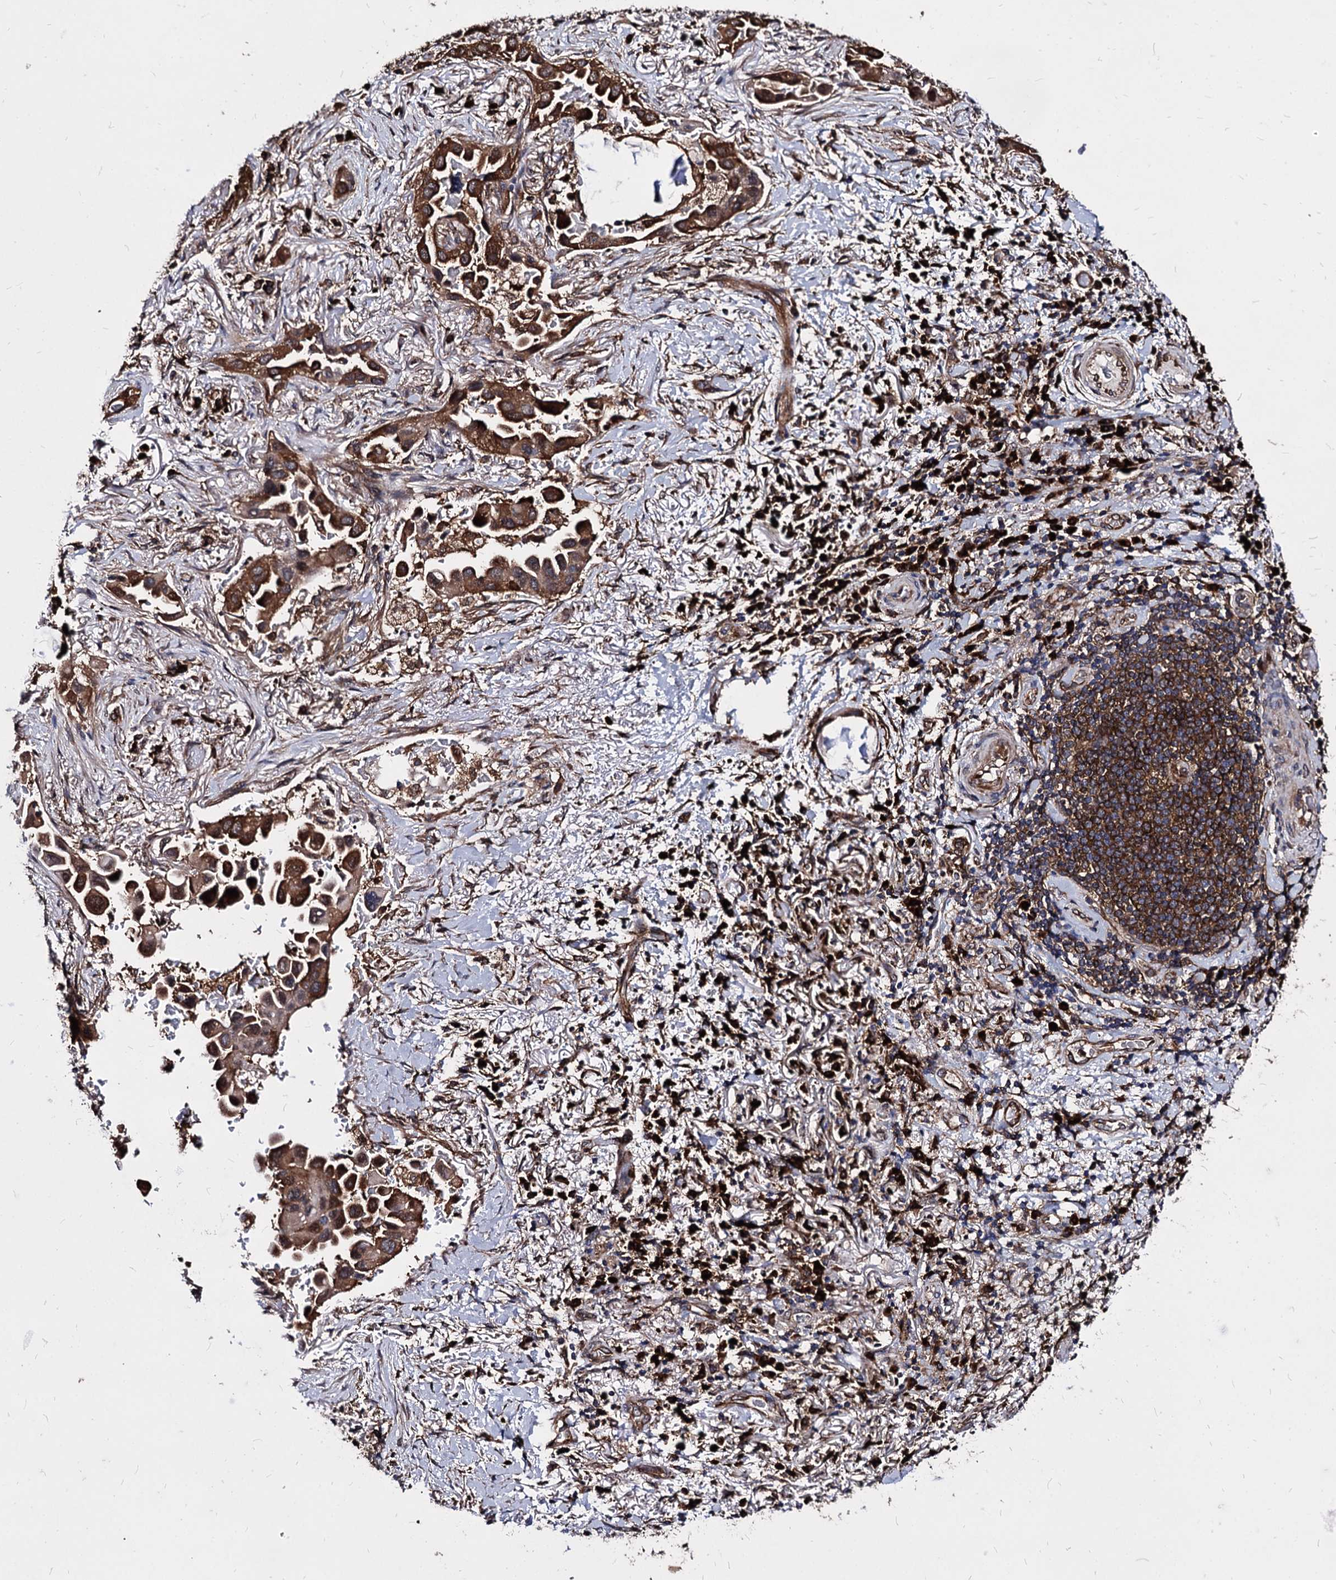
{"staining": {"intensity": "moderate", "quantity": ">75%", "location": "cytoplasmic/membranous"}, "tissue": "lung cancer", "cell_type": "Tumor cells", "image_type": "cancer", "snomed": [{"axis": "morphology", "description": "Adenocarcinoma, NOS"}, {"axis": "topography", "description": "Lung"}], "caption": "High-power microscopy captured an immunohistochemistry photomicrograph of lung cancer, revealing moderate cytoplasmic/membranous positivity in about >75% of tumor cells. The staining was performed using DAB (3,3'-diaminobenzidine) to visualize the protein expression in brown, while the nuclei were stained in blue with hematoxylin (Magnification: 20x).", "gene": "NME1", "patient": {"sex": "female", "age": 76}}